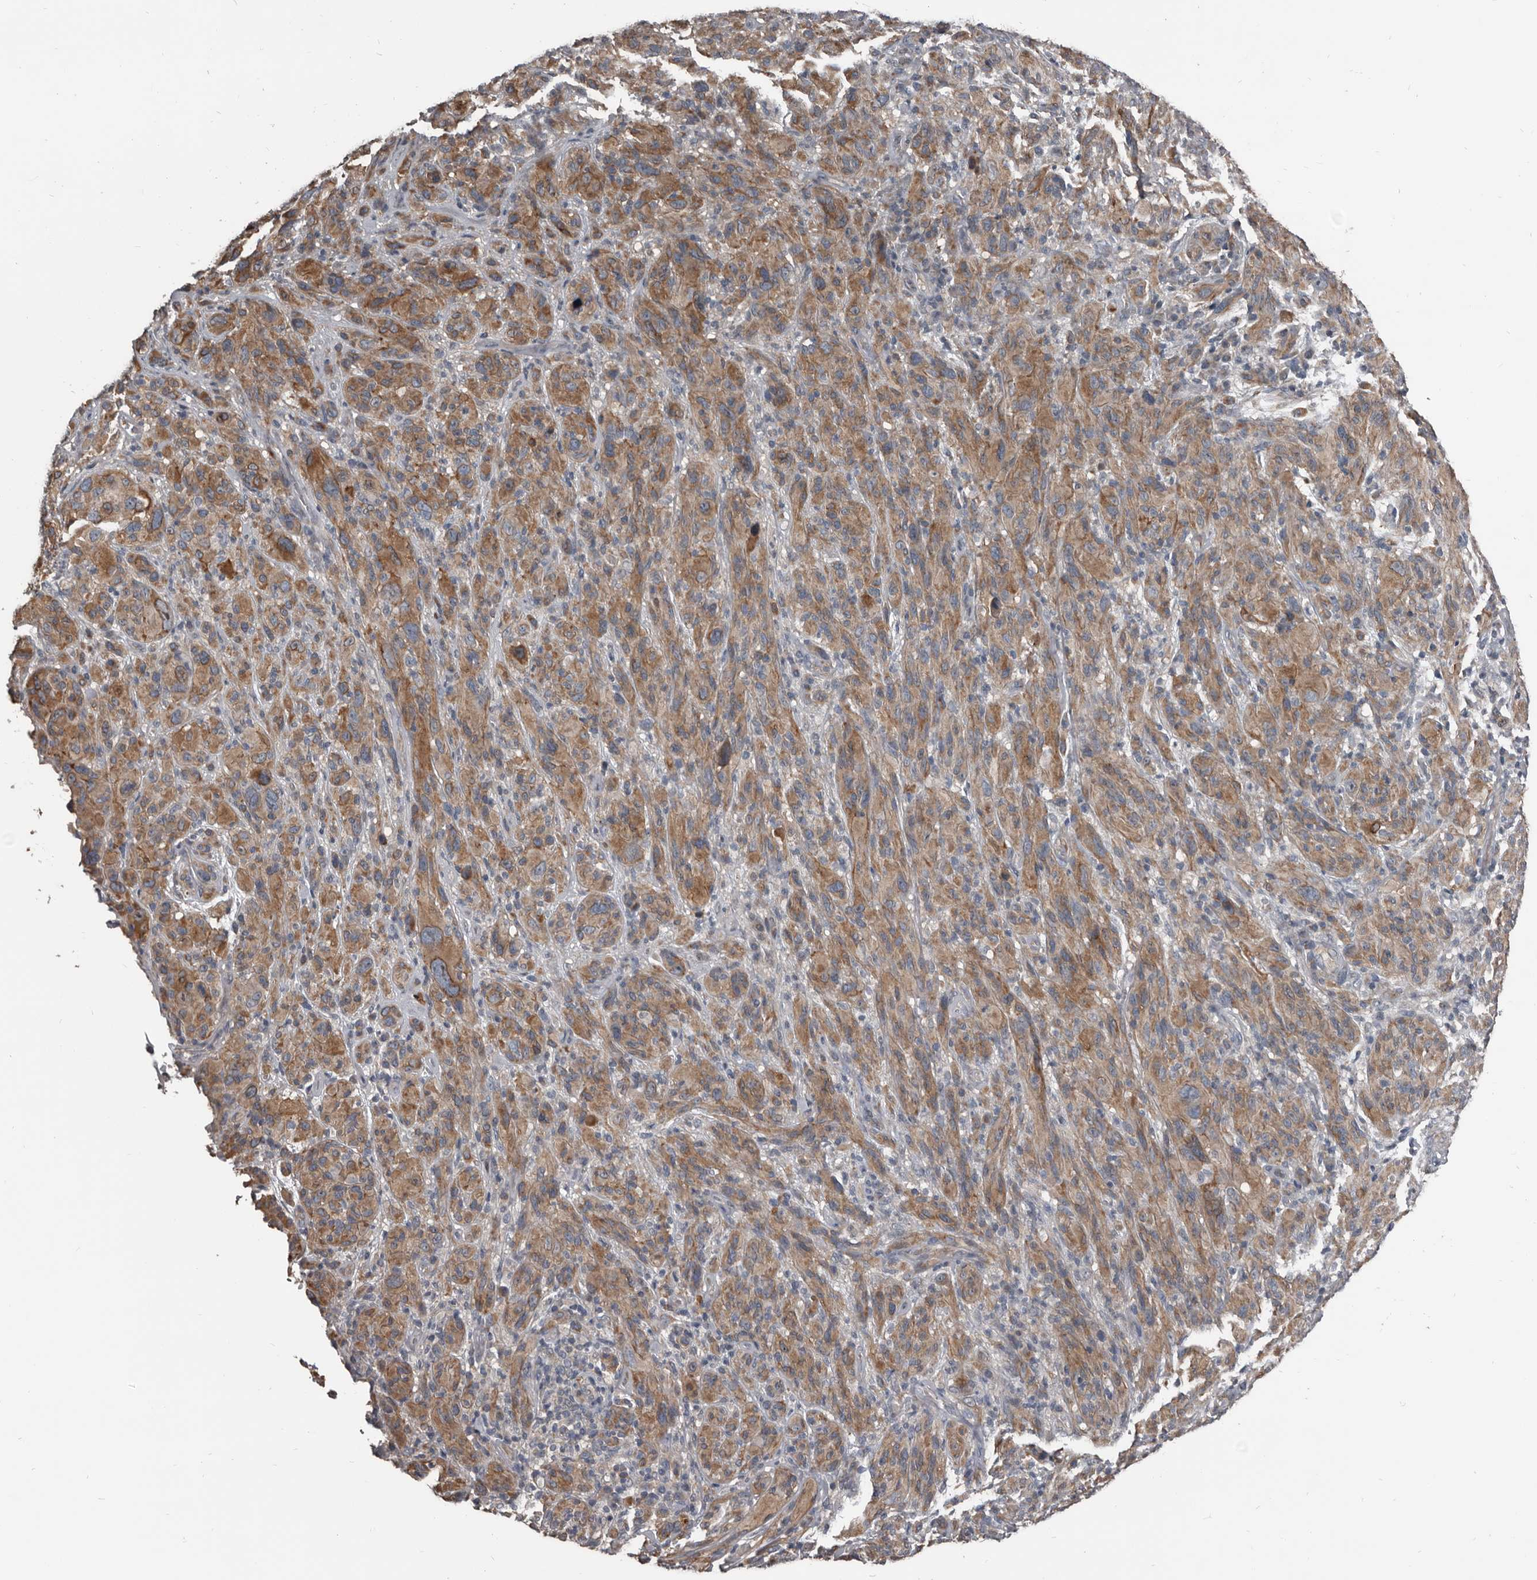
{"staining": {"intensity": "moderate", "quantity": ">75%", "location": "cytoplasmic/membranous"}, "tissue": "melanoma", "cell_type": "Tumor cells", "image_type": "cancer", "snomed": [{"axis": "morphology", "description": "Malignant melanoma, NOS"}, {"axis": "topography", "description": "Skin of head"}], "caption": "DAB (3,3'-diaminobenzidine) immunohistochemical staining of malignant melanoma demonstrates moderate cytoplasmic/membranous protein expression in approximately >75% of tumor cells.", "gene": "DHPS", "patient": {"sex": "male", "age": 96}}